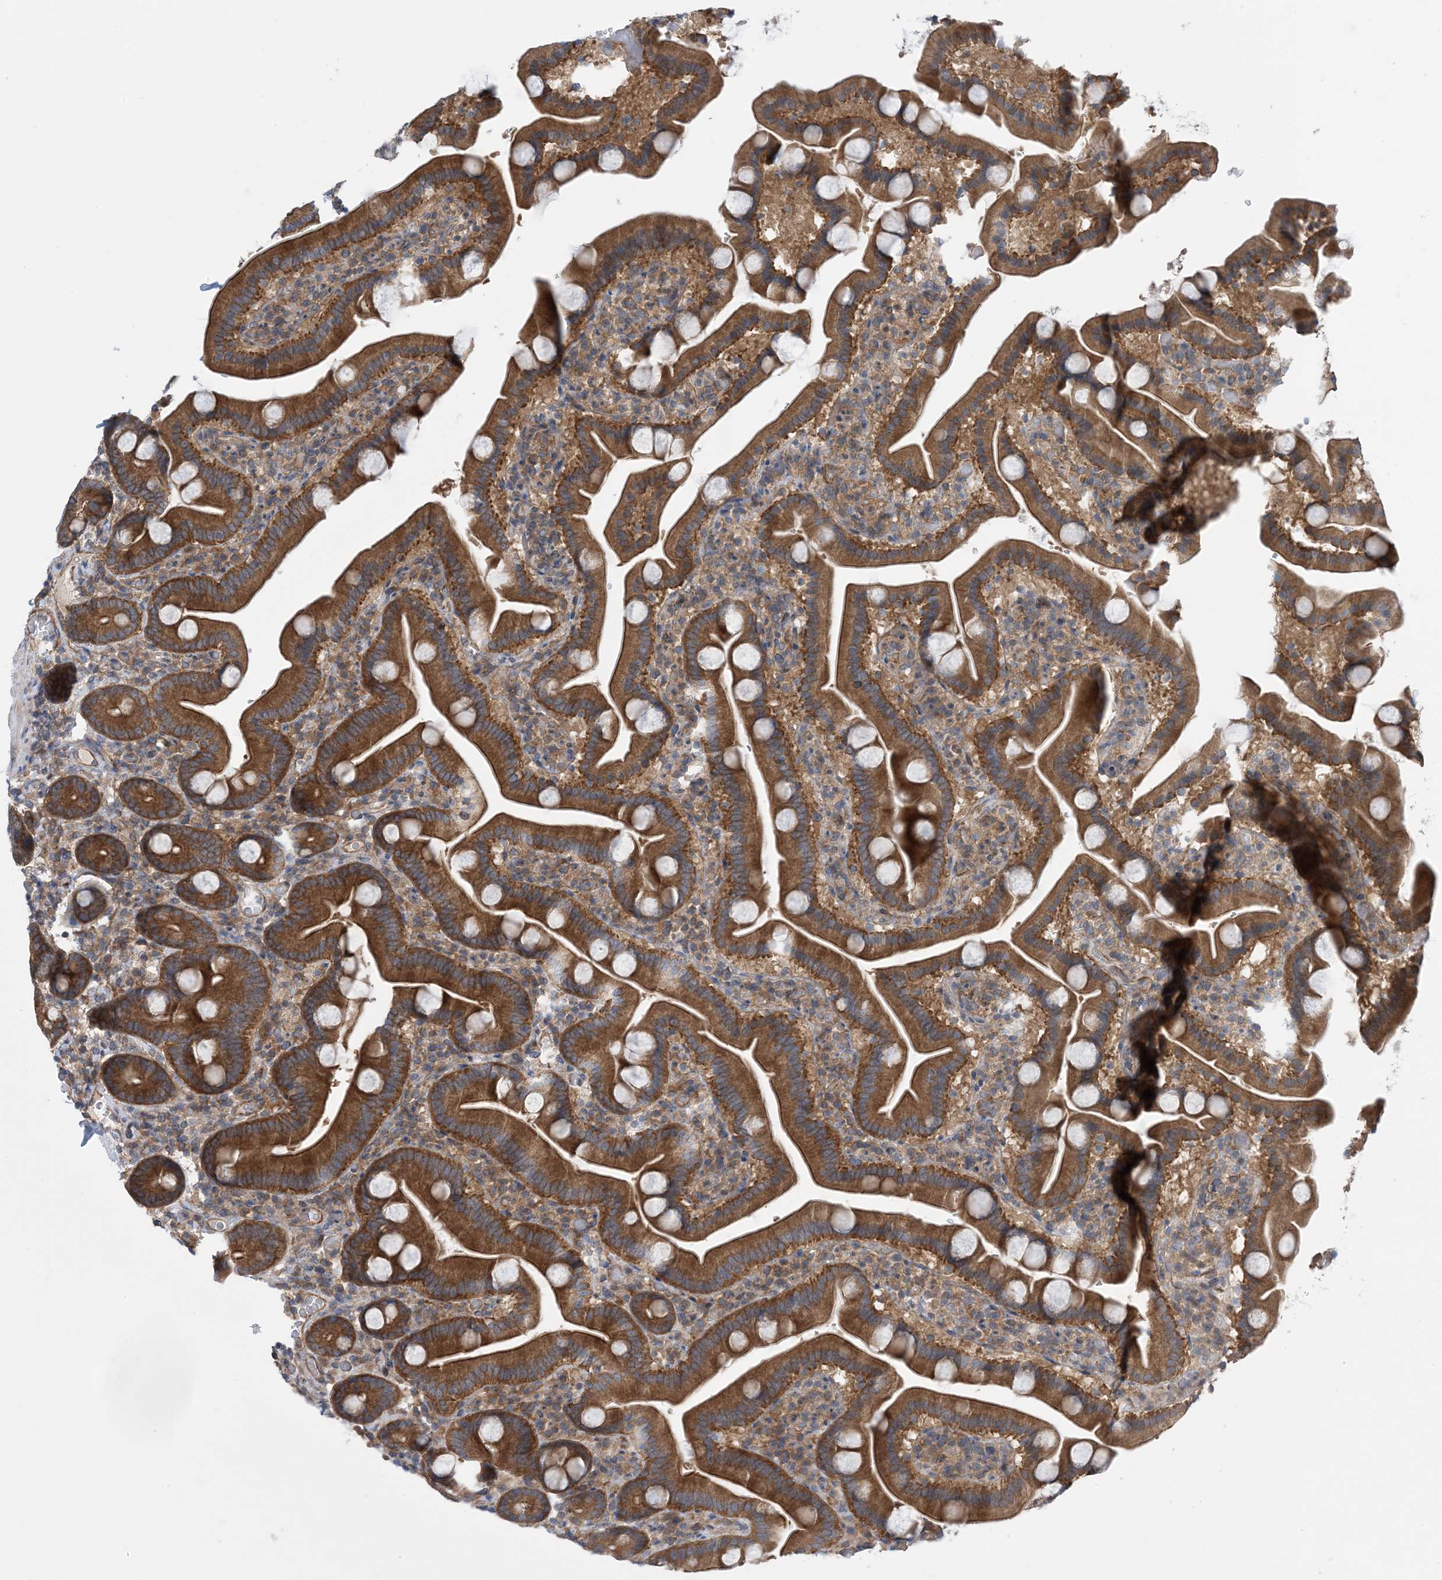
{"staining": {"intensity": "strong", "quantity": ">75%", "location": "cytoplasmic/membranous"}, "tissue": "duodenum", "cell_type": "Glandular cells", "image_type": "normal", "snomed": [{"axis": "morphology", "description": "Normal tissue, NOS"}, {"axis": "topography", "description": "Duodenum"}], "caption": "IHC histopathology image of unremarkable duodenum: human duodenum stained using IHC shows high levels of strong protein expression localized specifically in the cytoplasmic/membranous of glandular cells, appearing as a cytoplasmic/membranous brown color.", "gene": "EHBP1", "patient": {"sex": "male", "age": 55}}